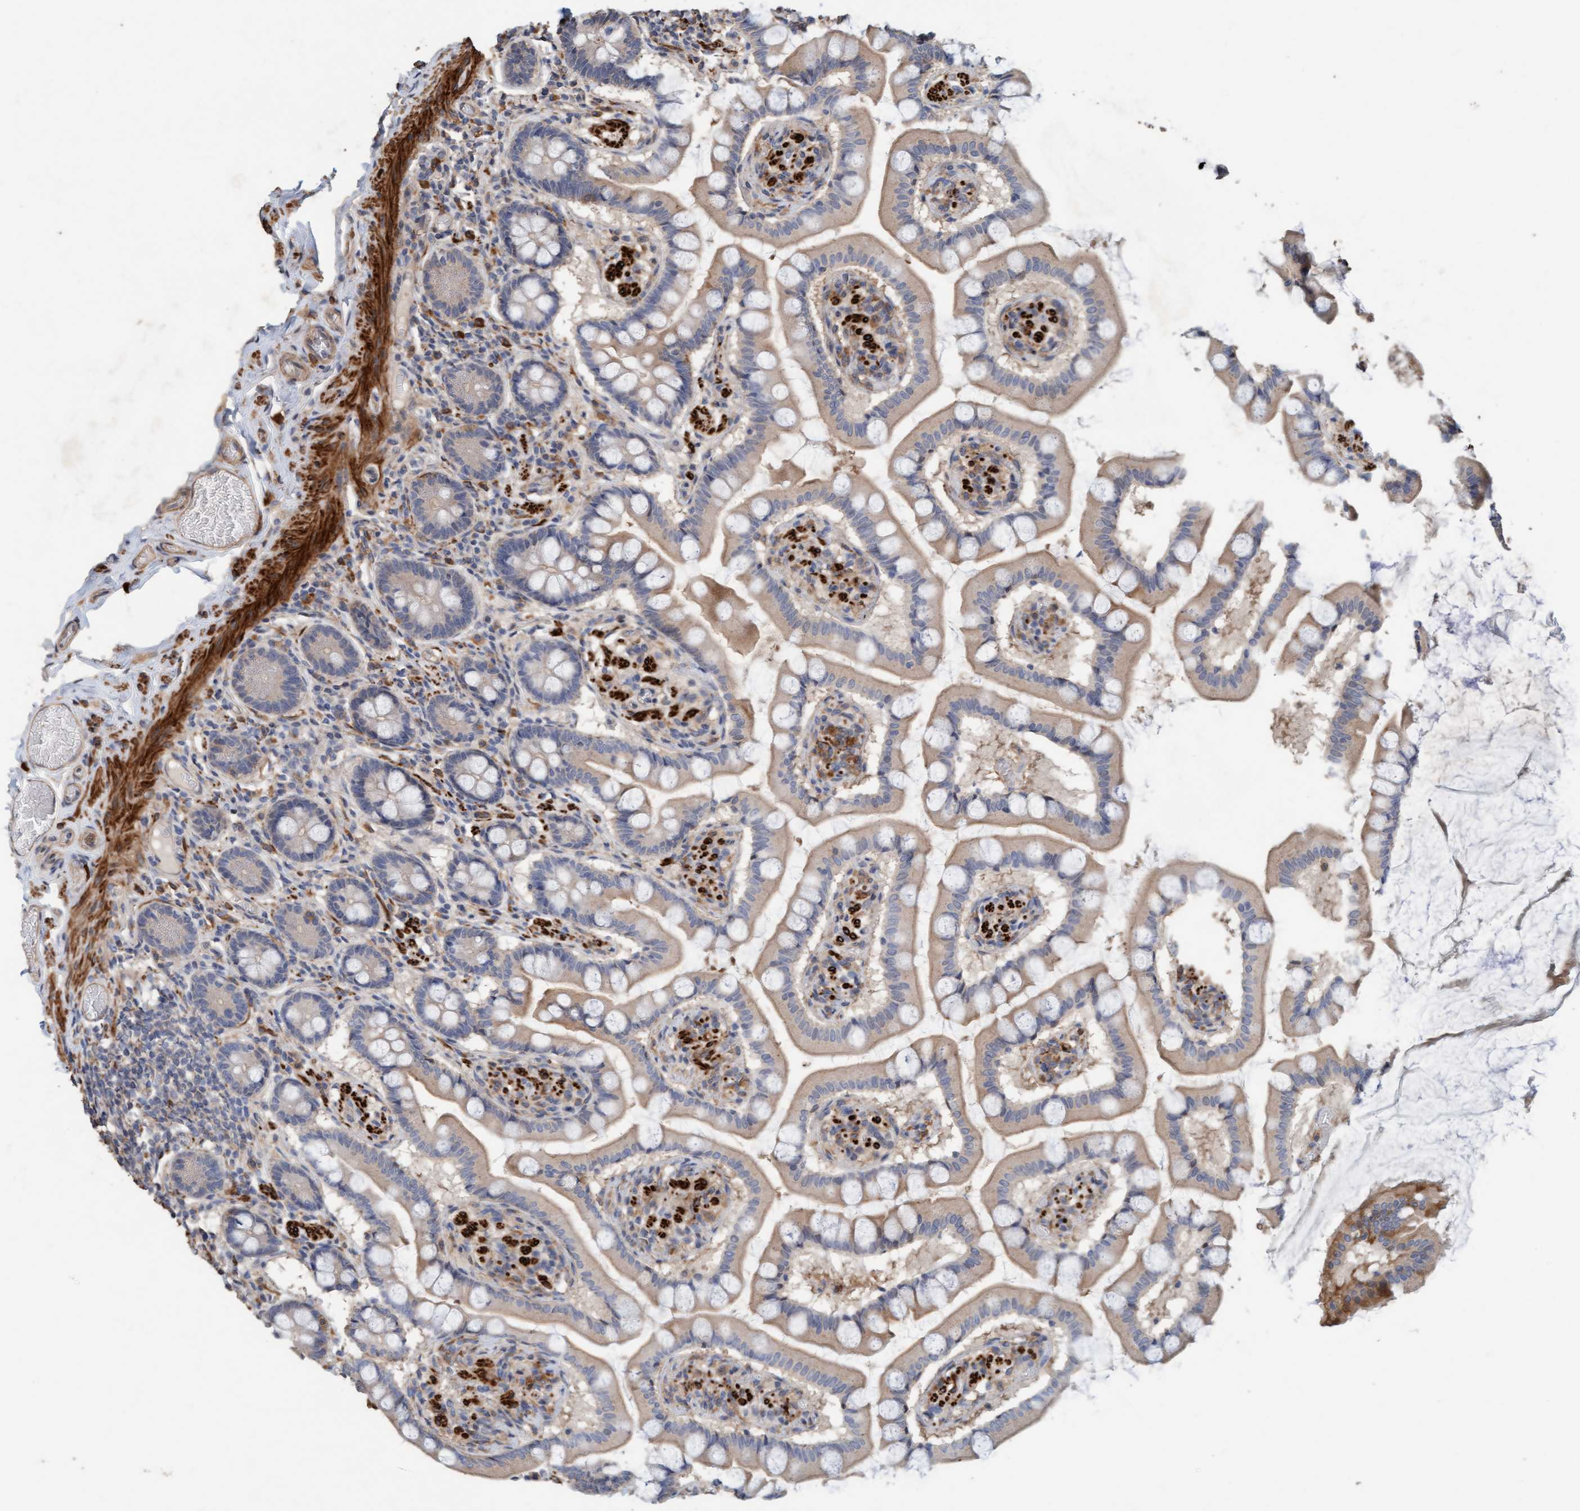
{"staining": {"intensity": "weak", "quantity": ">75%", "location": "cytoplasmic/membranous"}, "tissue": "small intestine", "cell_type": "Glandular cells", "image_type": "normal", "snomed": [{"axis": "morphology", "description": "Normal tissue, NOS"}, {"axis": "topography", "description": "Small intestine"}], "caption": "An immunohistochemistry (IHC) photomicrograph of normal tissue is shown. Protein staining in brown labels weak cytoplasmic/membranous positivity in small intestine within glandular cells. (DAB (3,3'-diaminobenzidine) IHC, brown staining for protein, blue staining for nuclei).", "gene": "LONRF1", "patient": {"sex": "male", "age": 41}}